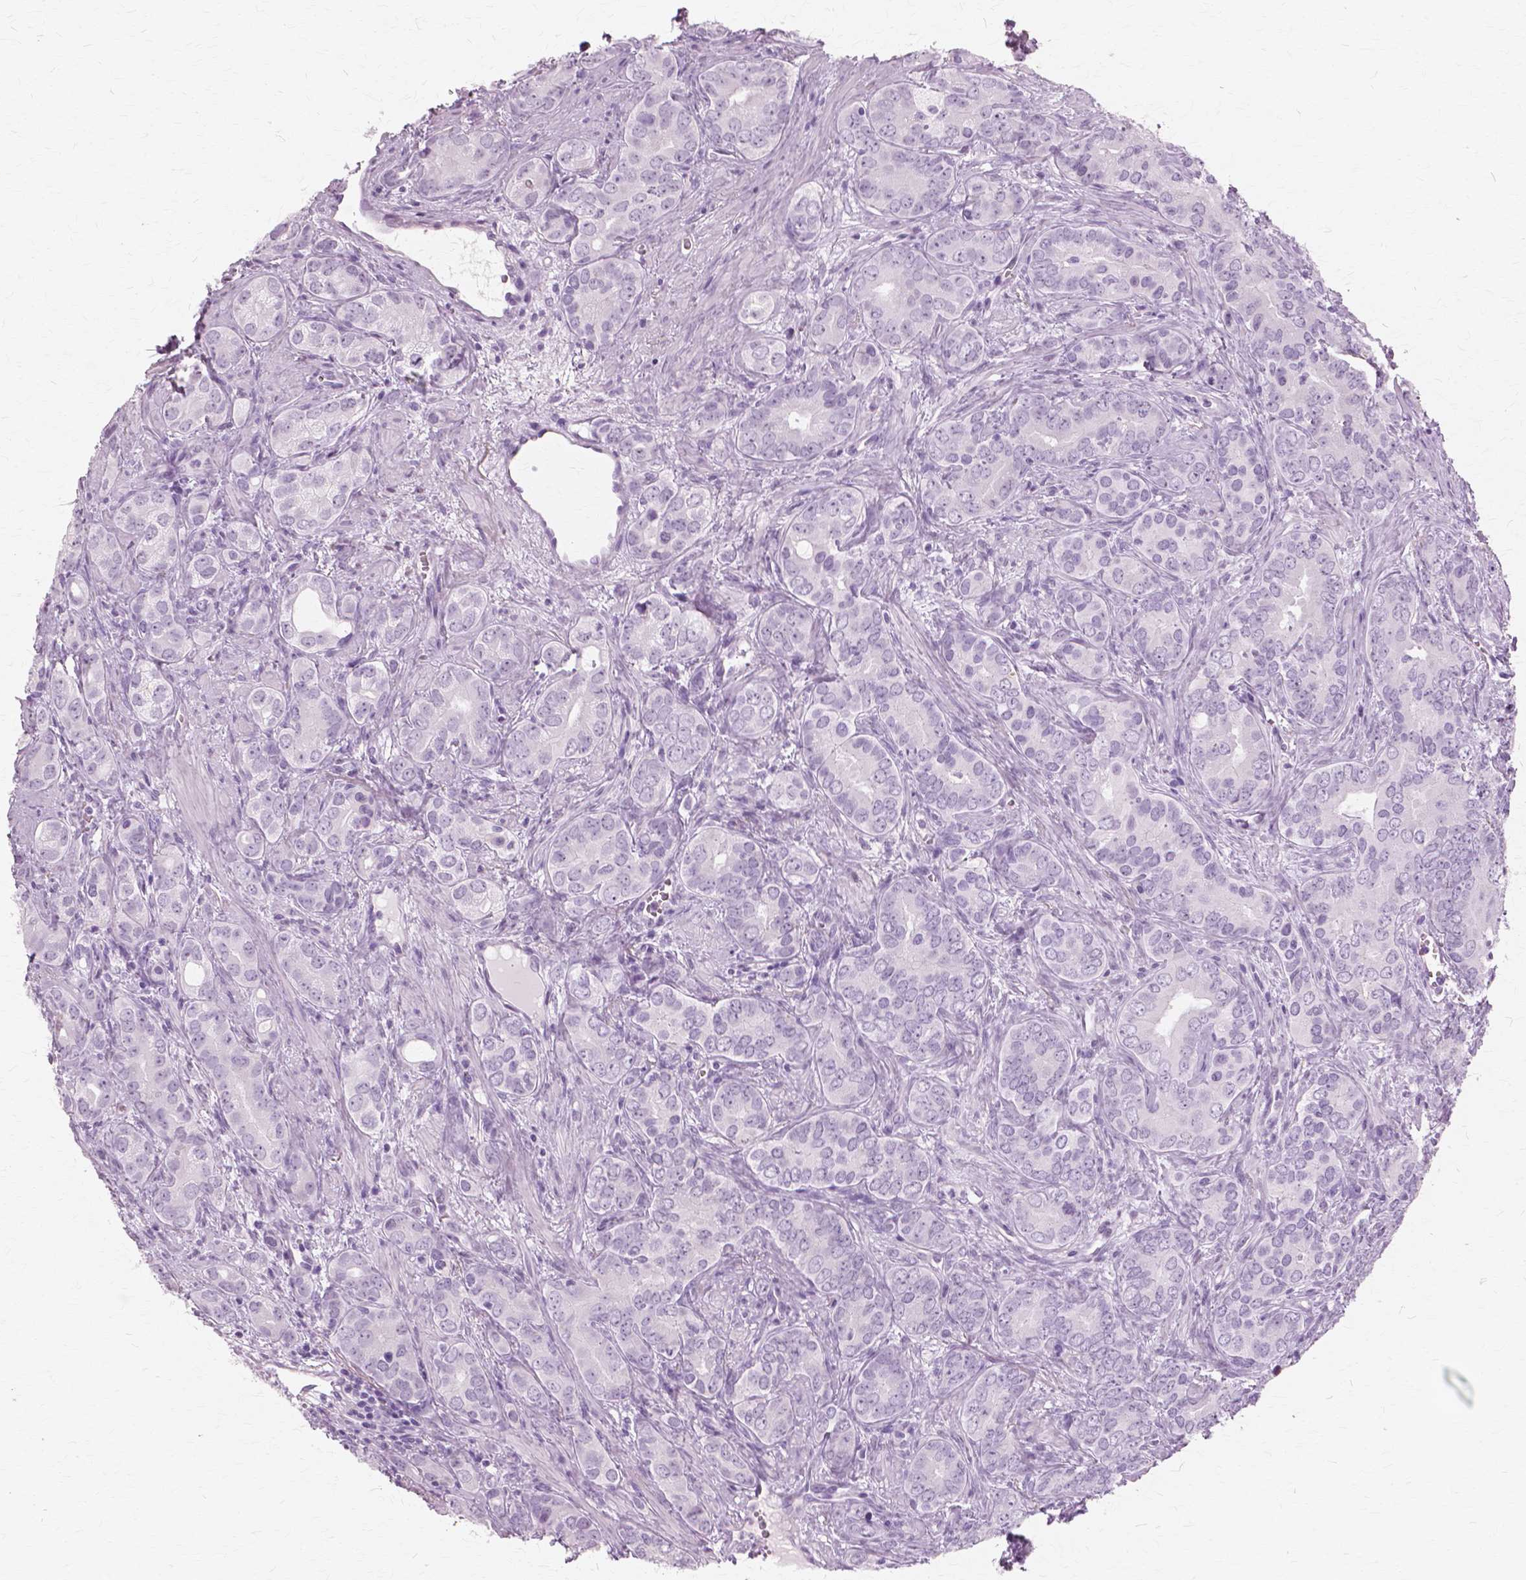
{"staining": {"intensity": "negative", "quantity": "none", "location": "none"}, "tissue": "prostate cancer", "cell_type": "Tumor cells", "image_type": "cancer", "snomed": [{"axis": "morphology", "description": "Adenocarcinoma, High grade"}, {"axis": "topography", "description": "Prostate"}], "caption": "Immunohistochemistry image of neoplastic tissue: prostate cancer stained with DAB shows no significant protein expression in tumor cells.", "gene": "SFTPD", "patient": {"sex": "male", "age": 84}}